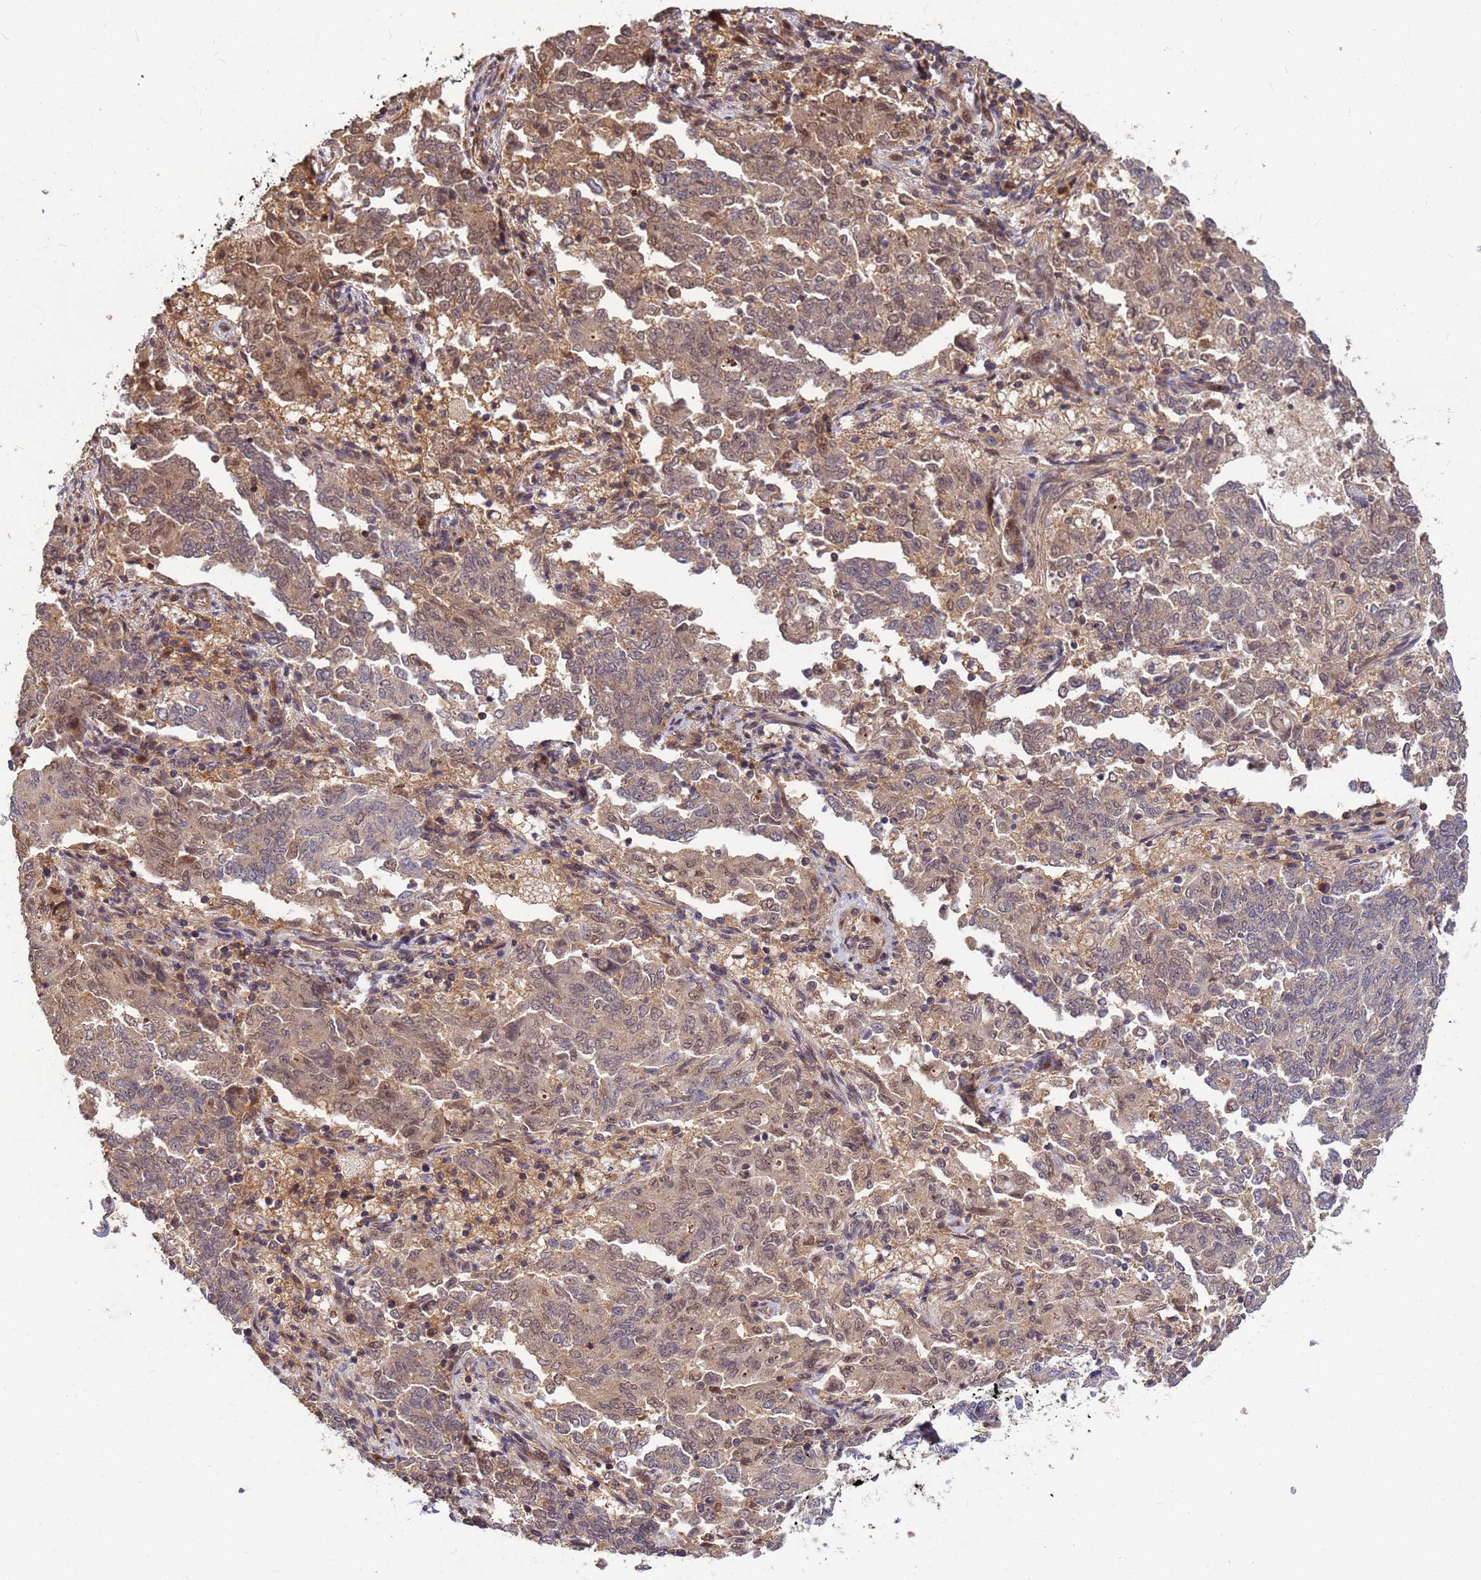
{"staining": {"intensity": "moderate", "quantity": ">75%", "location": "cytoplasmic/membranous,nuclear"}, "tissue": "endometrial cancer", "cell_type": "Tumor cells", "image_type": "cancer", "snomed": [{"axis": "morphology", "description": "Adenocarcinoma, NOS"}, {"axis": "topography", "description": "Endometrium"}], "caption": "Endometrial cancer (adenocarcinoma) was stained to show a protein in brown. There is medium levels of moderate cytoplasmic/membranous and nuclear positivity in about >75% of tumor cells. (Brightfield microscopy of DAB IHC at high magnification).", "gene": "DUS4L", "patient": {"sex": "female", "age": 80}}